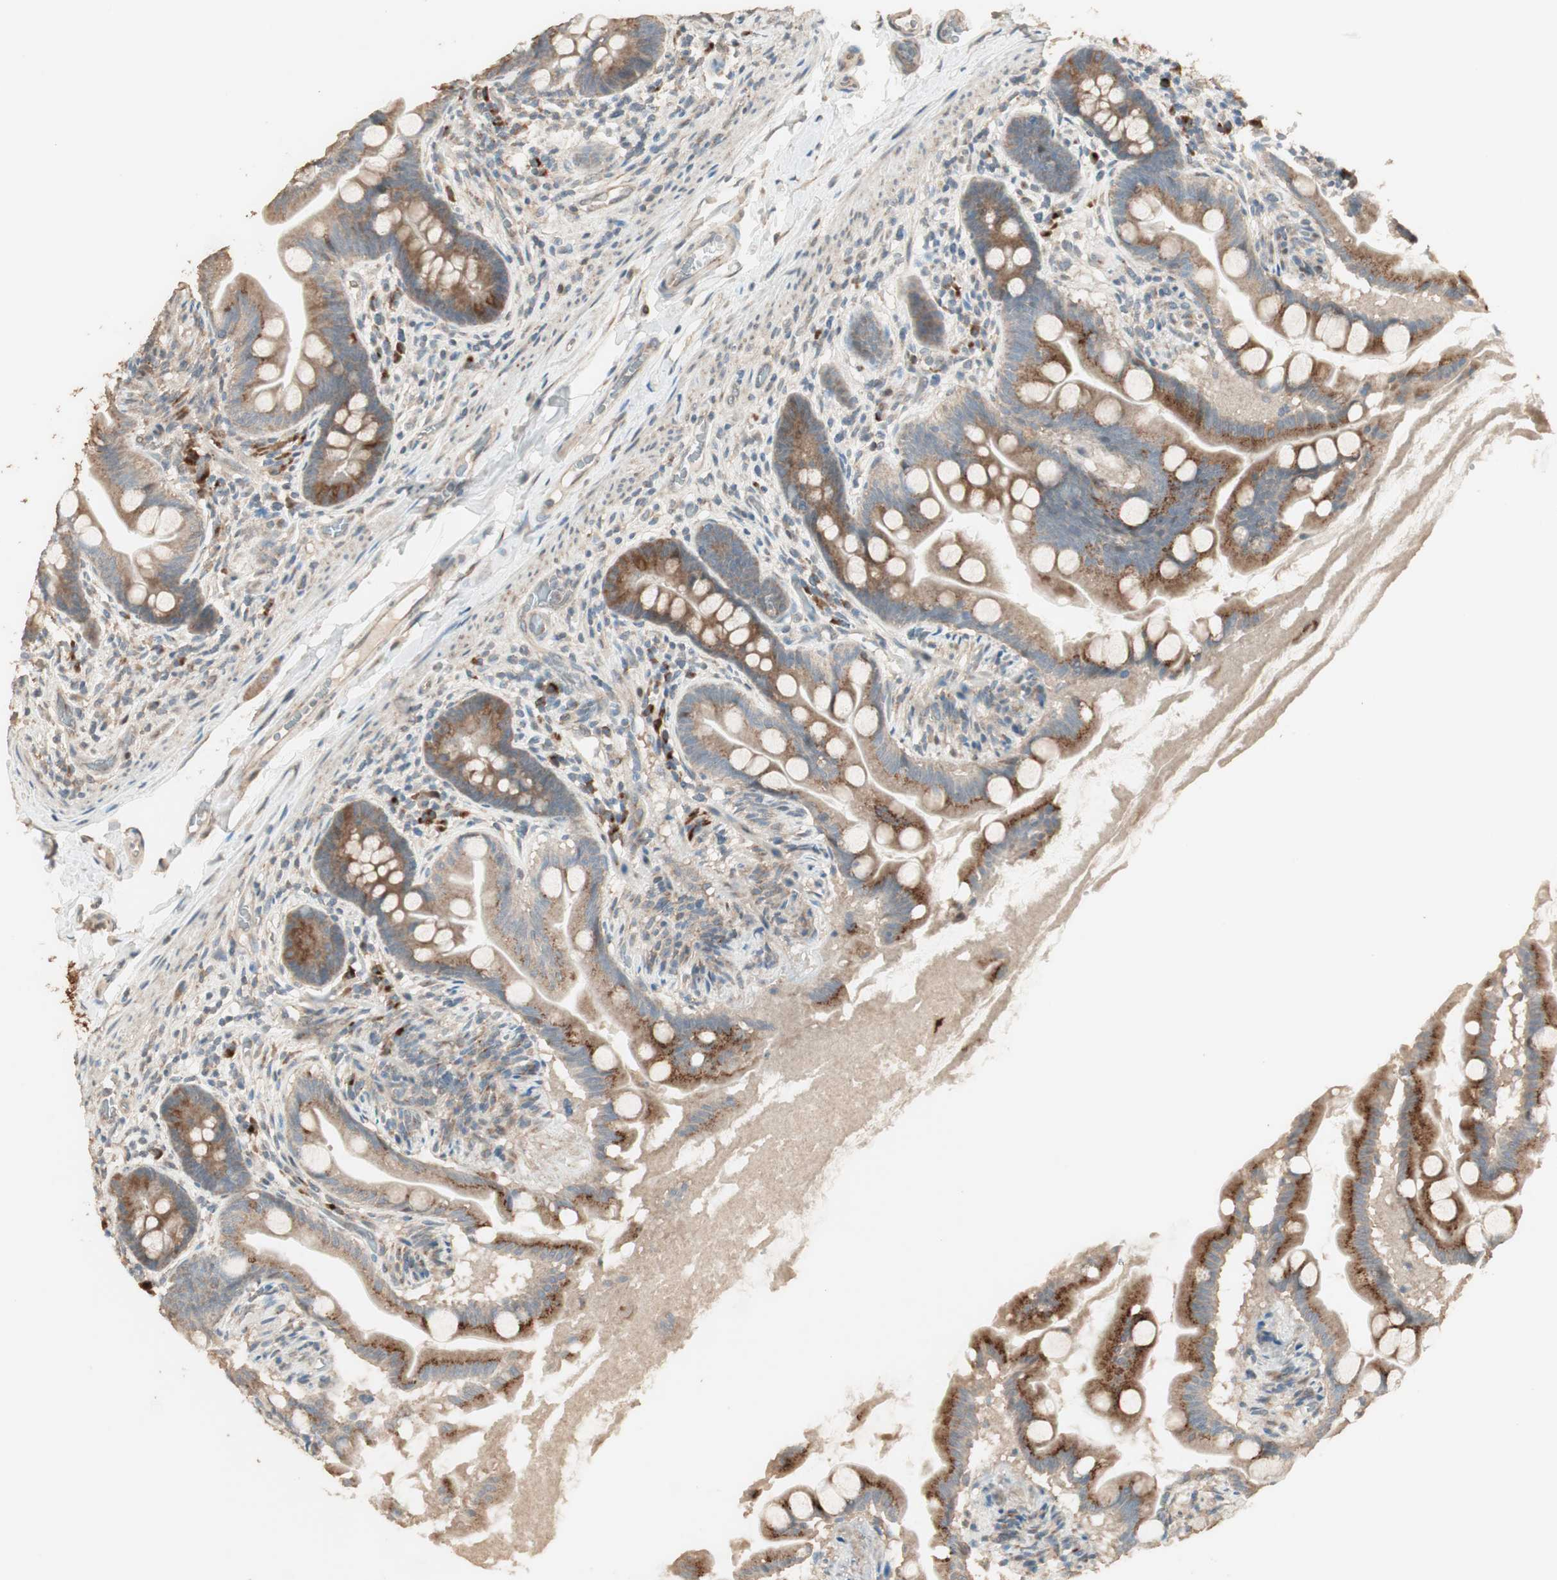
{"staining": {"intensity": "strong", "quantity": ">75%", "location": "cytoplasmic/membranous"}, "tissue": "small intestine", "cell_type": "Glandular cells", "image_type": "normal", "snomed": [{"axis": "morphology", "description": "Normal tissue, NOS"}, {"axis": "topography", "description": "Small intestine"}], "caption": "Glandular cells exhibit high levels of strong cytoplasmic/membranous expression in approximately >75% of cells in benign human small intestine.", "gene": "RARRES1", "patient": {"sex": "female", "age": 56}}